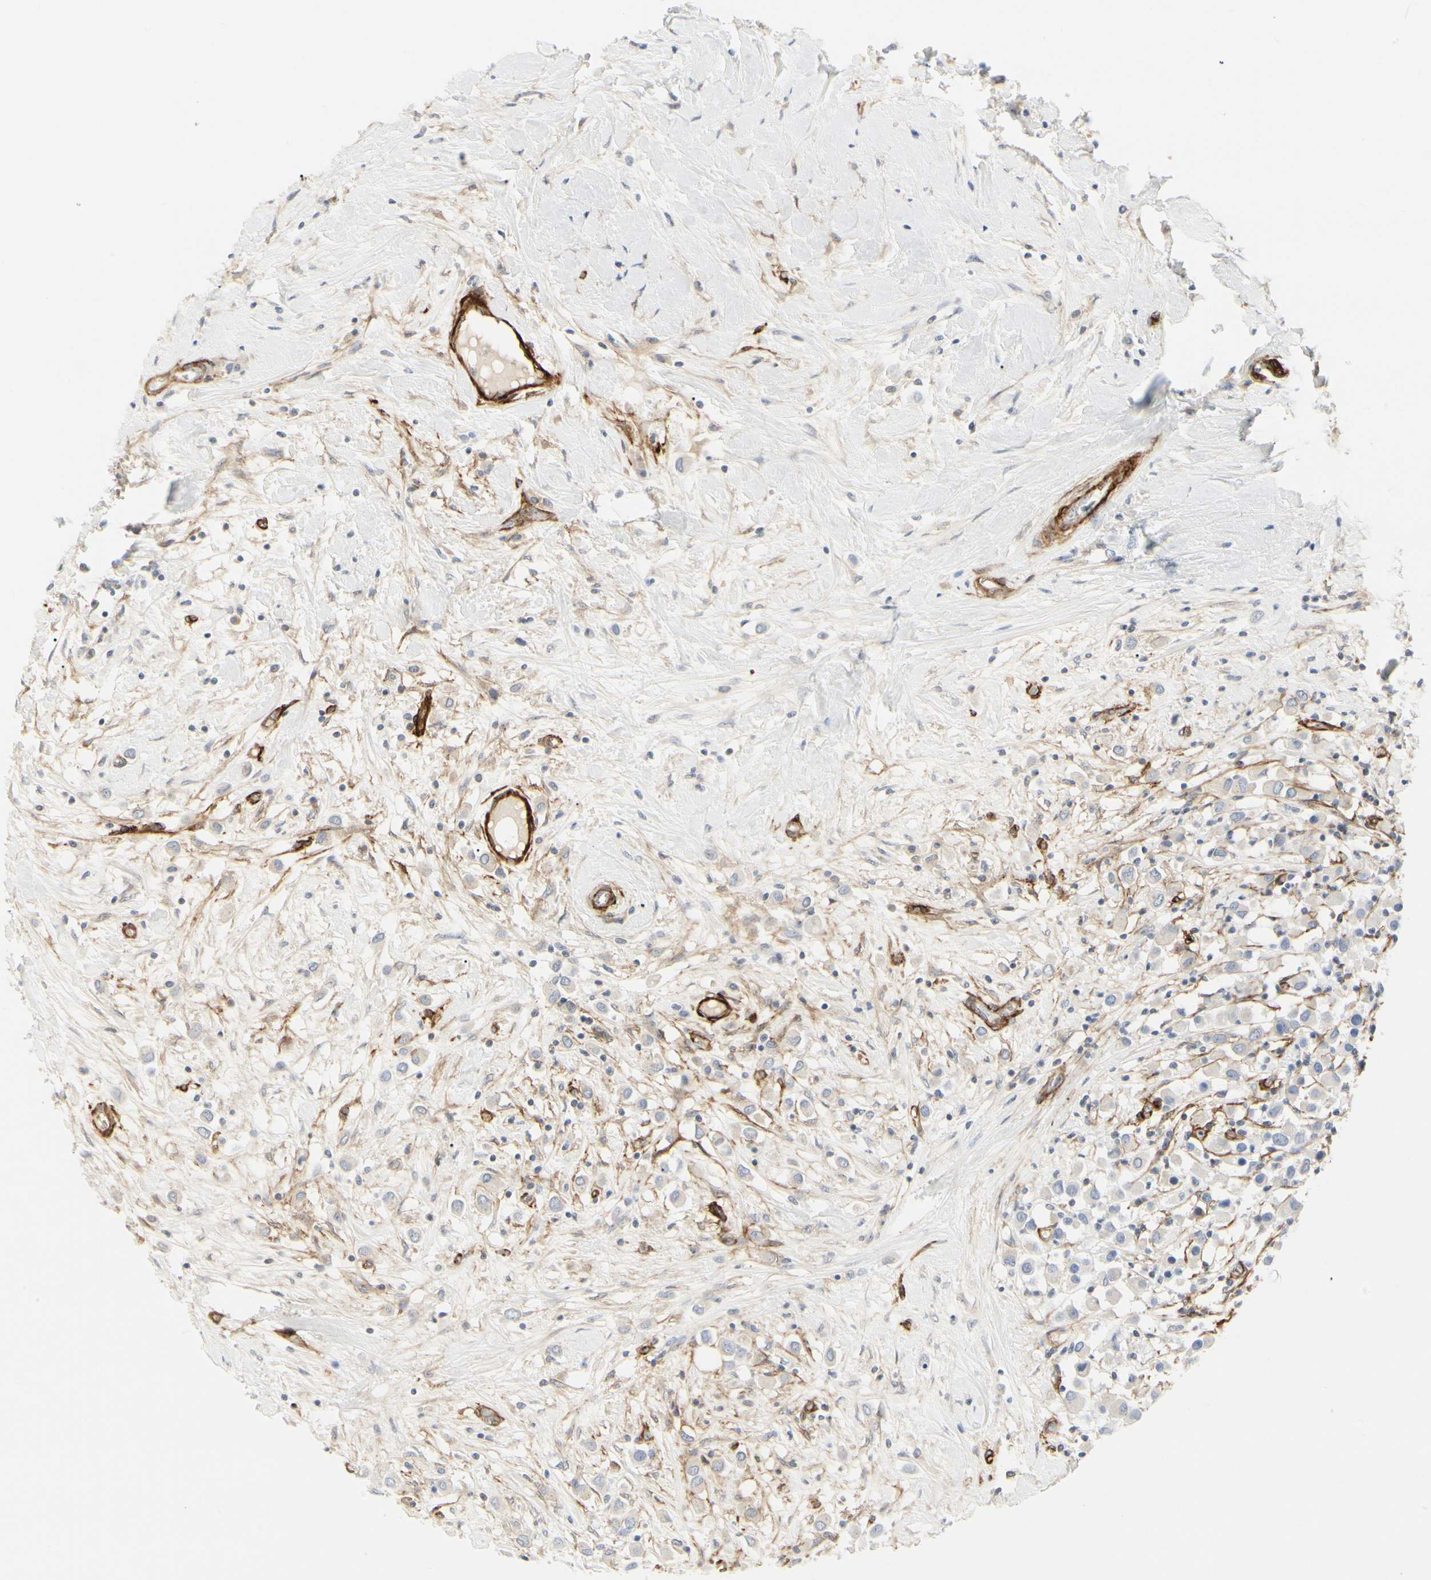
{"staining": {"intensity": "negative", "quantity": "none", "location": "none"}, "tissue": "breast cancer", "cell_type": "Tumor cells", "image_type": "cancer", "snomed": [{"axis": "morphology", "description": "Duct carcinoma"}, {"axis": "topography", "description": "Breast"}], "caption": "Tumor cells show no significant protein positivity in breast cancer (intraductal carcinoma). The staining is performed using DAB (3,3'-diaminobenzidine) brown chromogen with nuclei counter-stained in using hematoxylin.", "gene": "GGT5", "patient": {"sex": "female", "age": 61}}